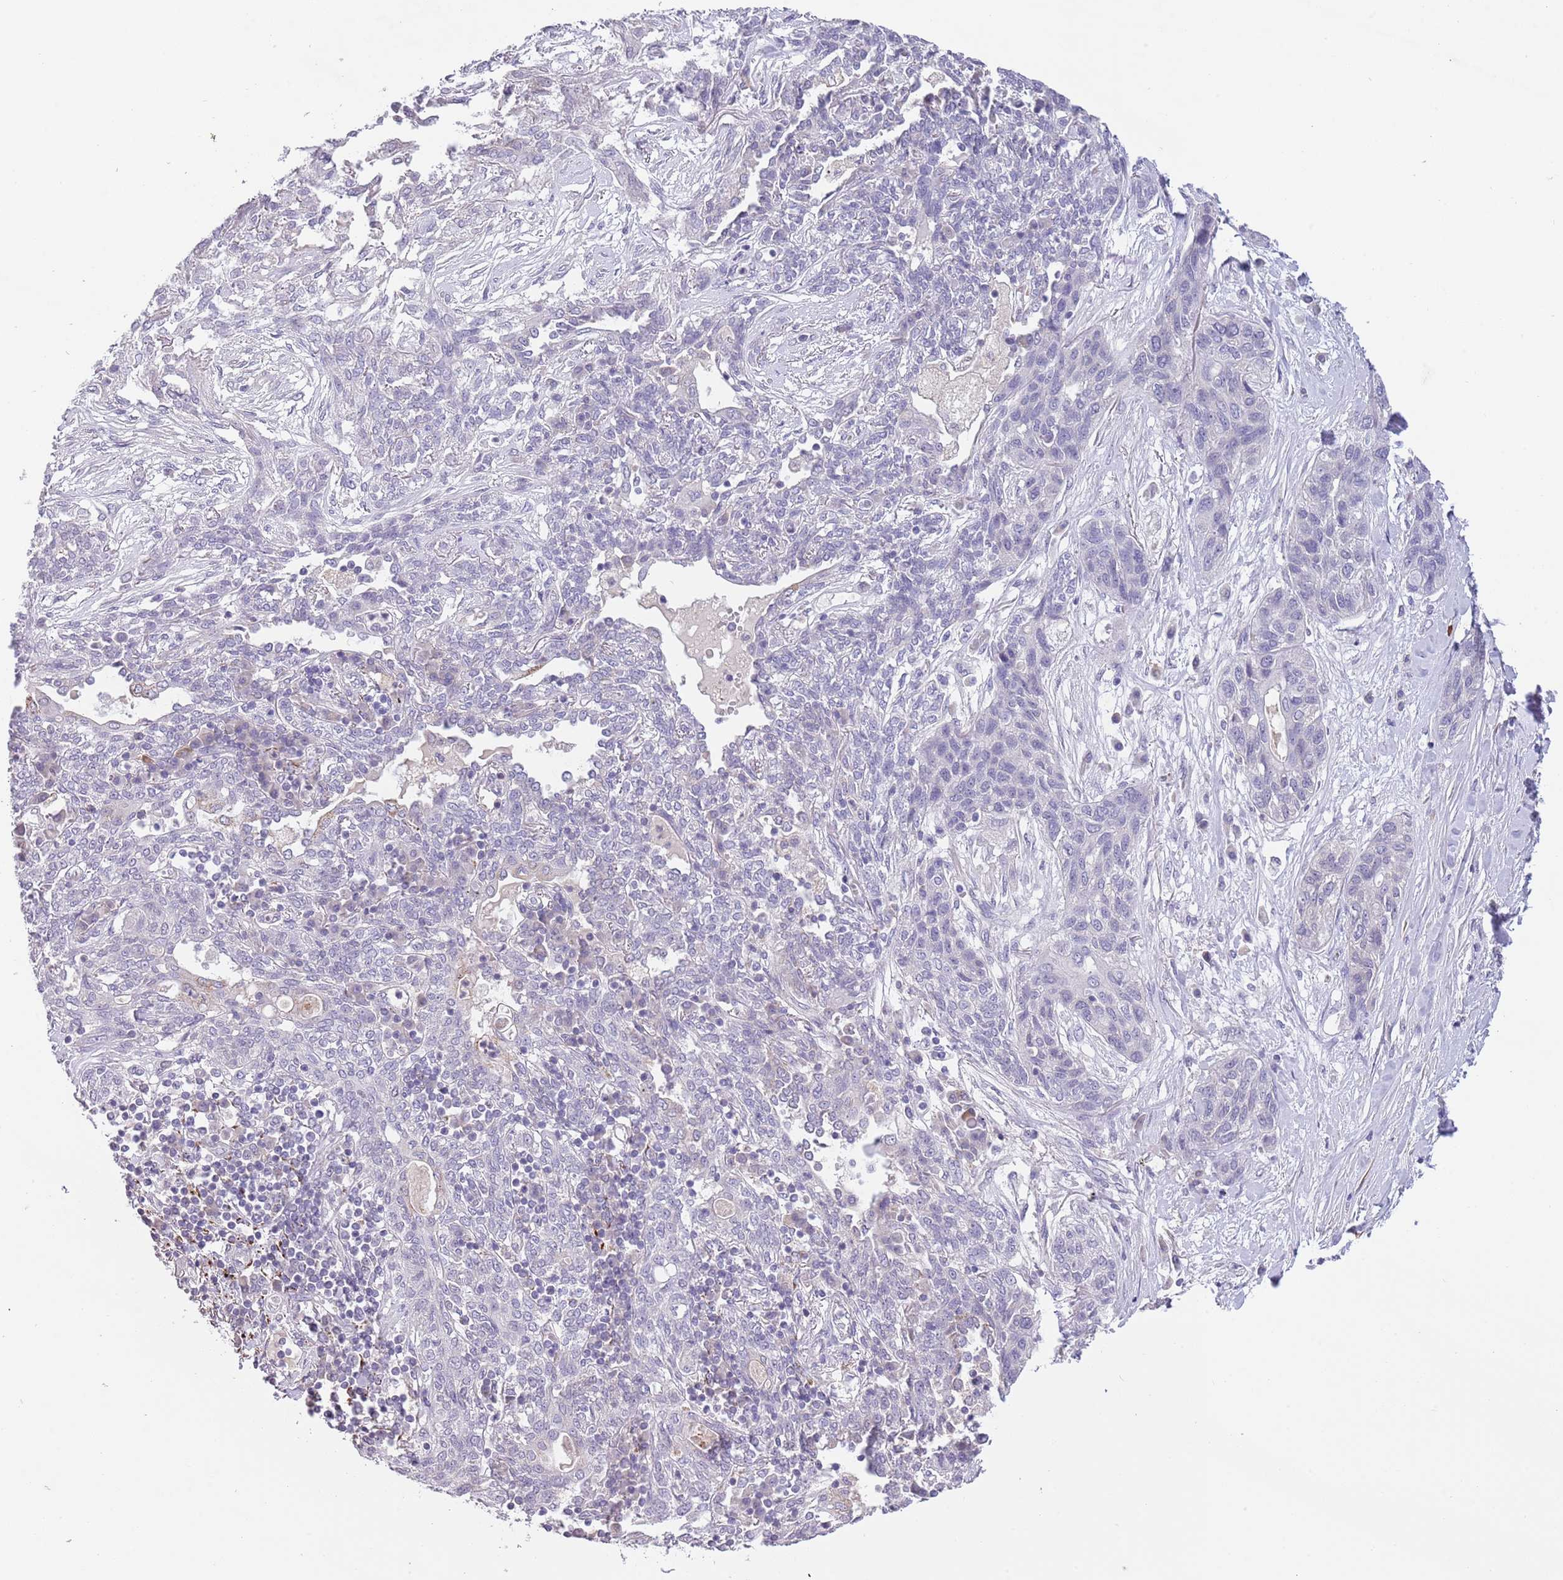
{"staining": {"intensity": "negative", "quantity": "none", "location": "none"}, "tissue": "lung cancer", "cell_type": "Tumor cells", "image_type": "cancer", "snomed": [{"axis": "morphology", "description": "Squamous cell carcinoma, NOS"}, {"axis": "topography", "description": "Lung"}], "caption": "IHC of squamous cell carcinoma (lung) reveals no positivity in tumor cells.", "gene": "ZNF658", "patient": {"sex": "female", "age": 70}}